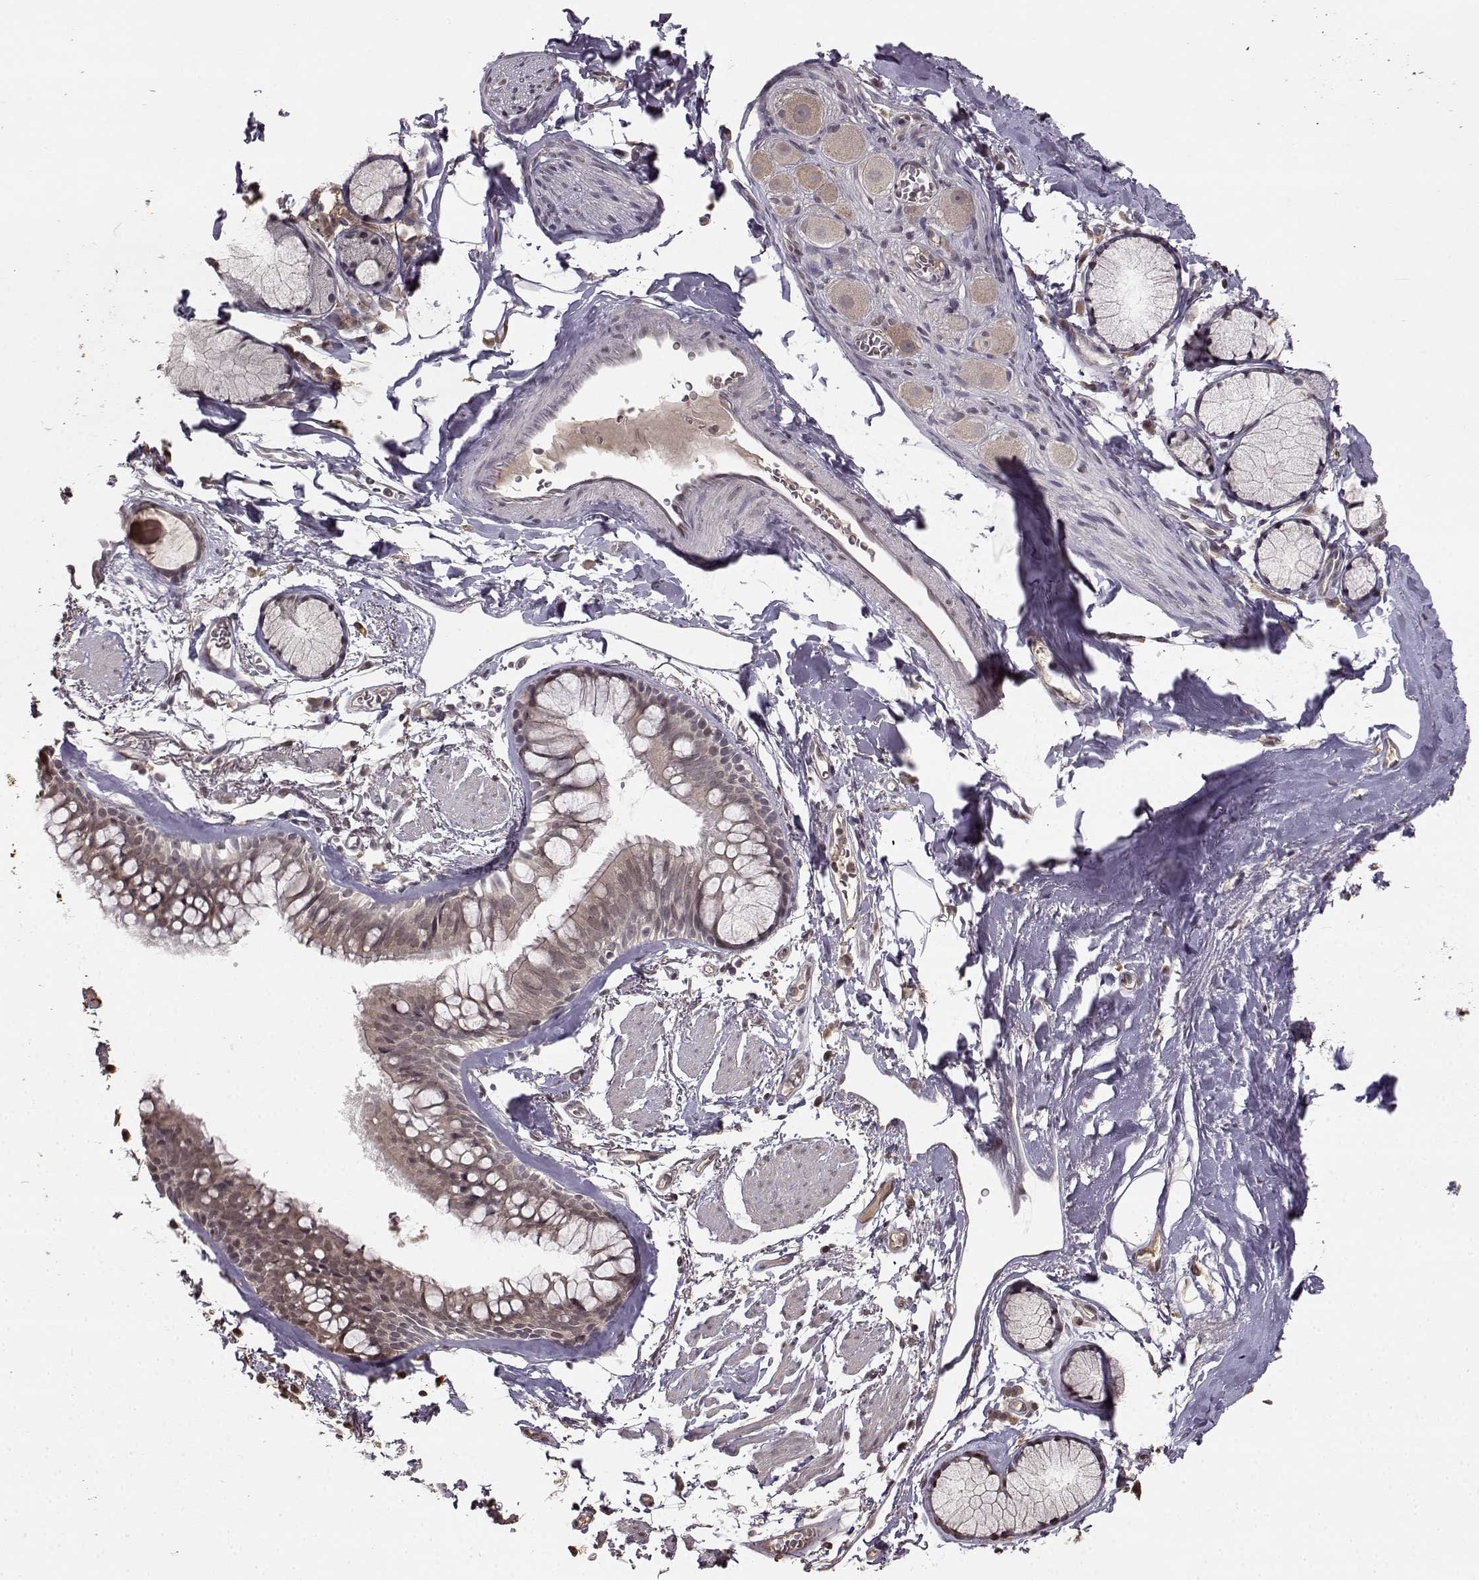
{"staining": {"intensity": "negative", "quantity": "none", "location": "none"}, "tissue": "bronchus", "cell_type": "Respiratory epithelial cells", "image_type": "normal", "snomed": [{"axis": "morphology", "description": "Normal tissue, NOS"}, {"axis": "topography", "description": "Lymph node"}, {"axis": "topography", "description": "Bronchus"}], "caption": "Respiratory epithelial cells are negative for brown protein staining in benign bronchus.", "gene": "NTRK2", "patient": {"sex": "female", "age": 70}}